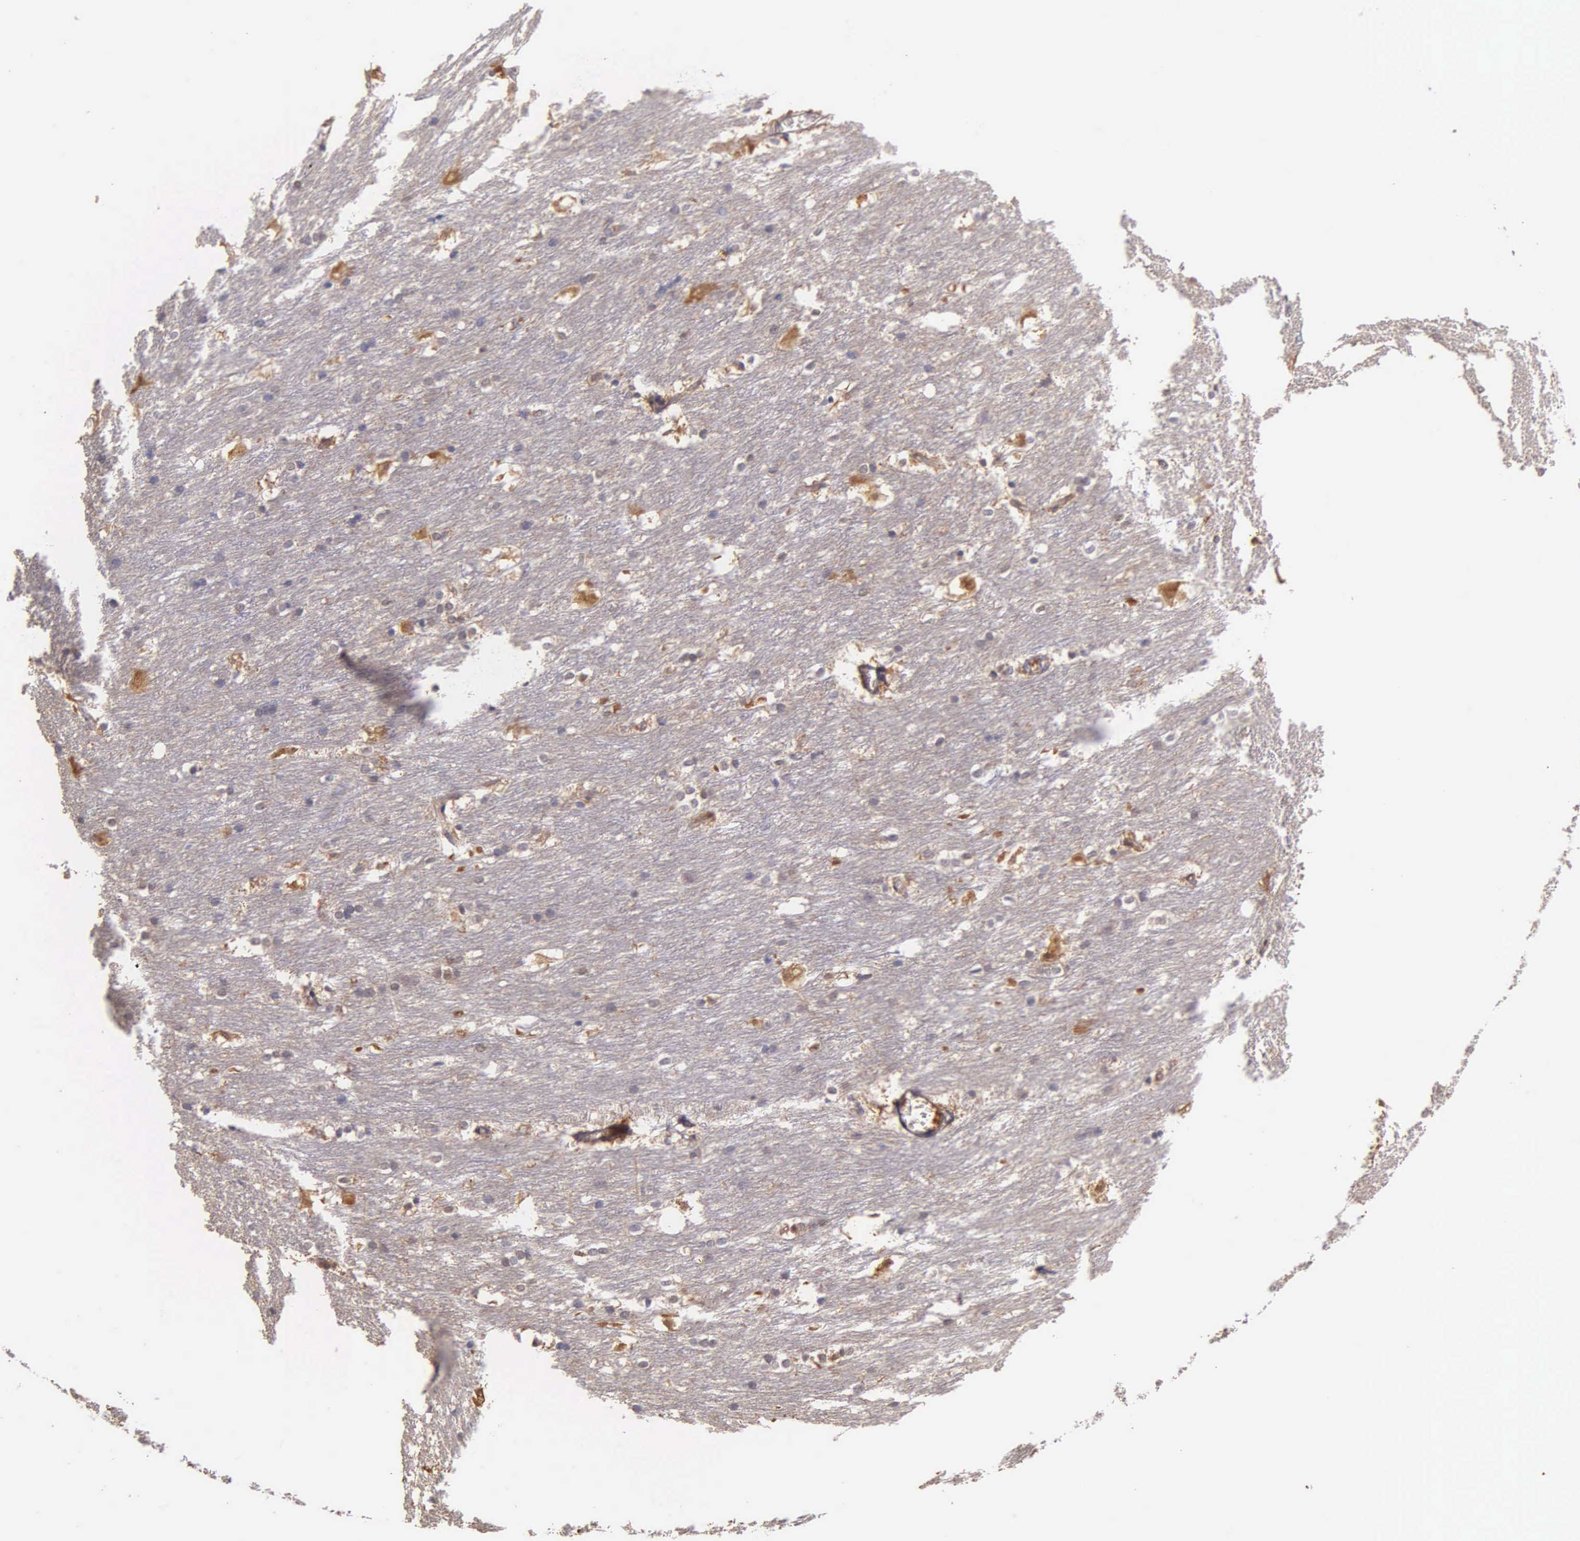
{"staining": {"intensity": "negative", "quantity": "none", "location": "none"}, "tissue": "caudate", "cell_type": "Glial cells", "image_type": "normal", "snomed": [{"axis": "morphology", "description": "Normal tissue, NOS"}, {"axis": "topography", "description": "Lateral ventricle wall"}], "caption": "Image shows no significant protein expression in glial cells of unremarkable caudate.", "gene": "GSTT2B", "patient": {"sex": "female", "age": 19}}